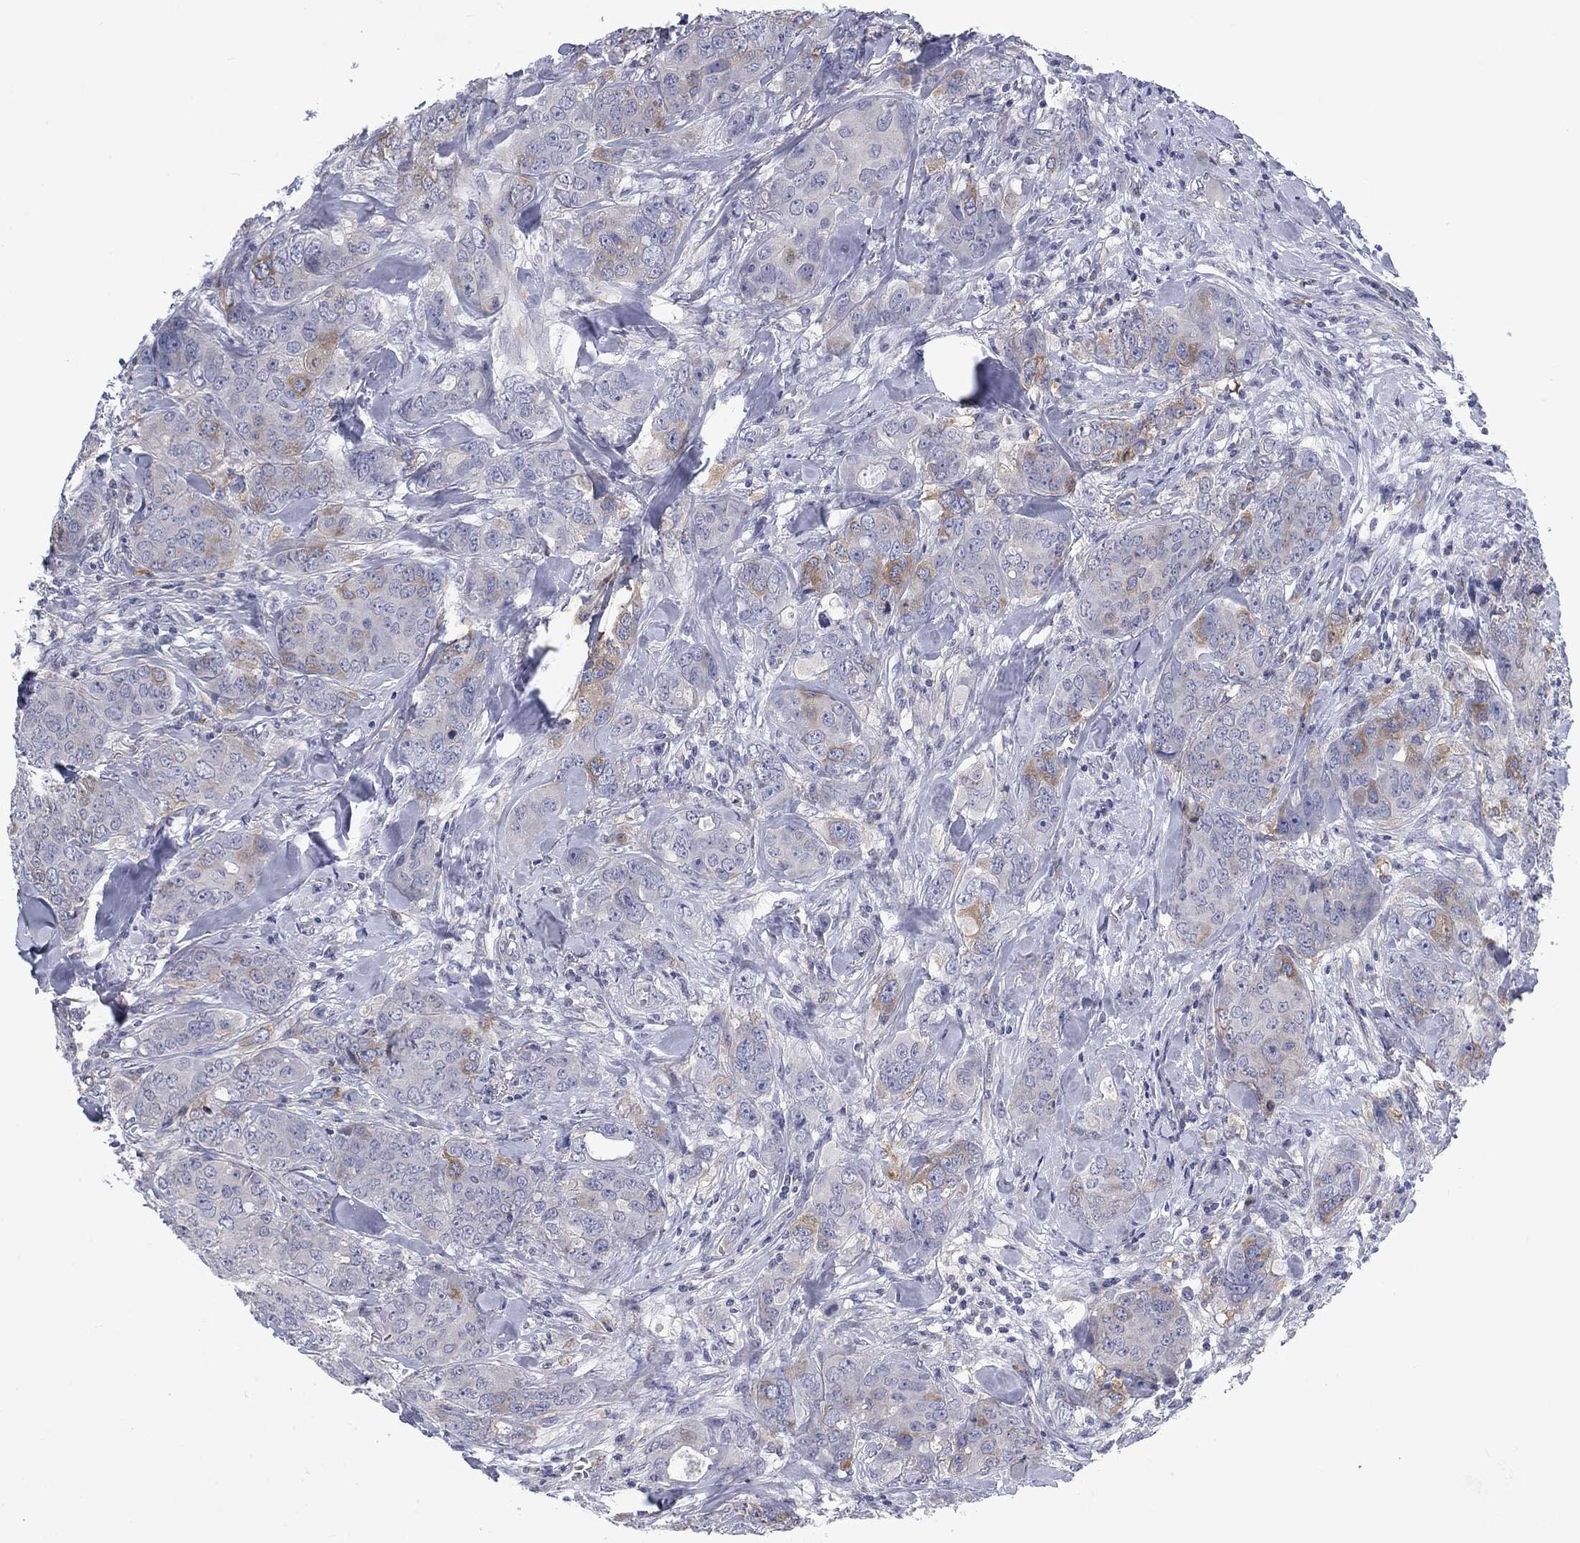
{"staining": {"intensity": "weak", "quantity": "<25%", "location": "cytoplasmic/membranous"}, "tissue": "breast cancer", "cell_type": "Tumor cells", "image_type": "cancer", "snomed": [{"axis": "morphology", "description": "Duct carcinoma"}, {"axis": "topography", "description": "Breast"}], "caption": "The photomicrograph demonstrates no significant staining in tumor cells of breast cancer (infiltrating ductal carcinoma).", "gene": "KIF15", "patient": {"sex": "female", "age": 43}}